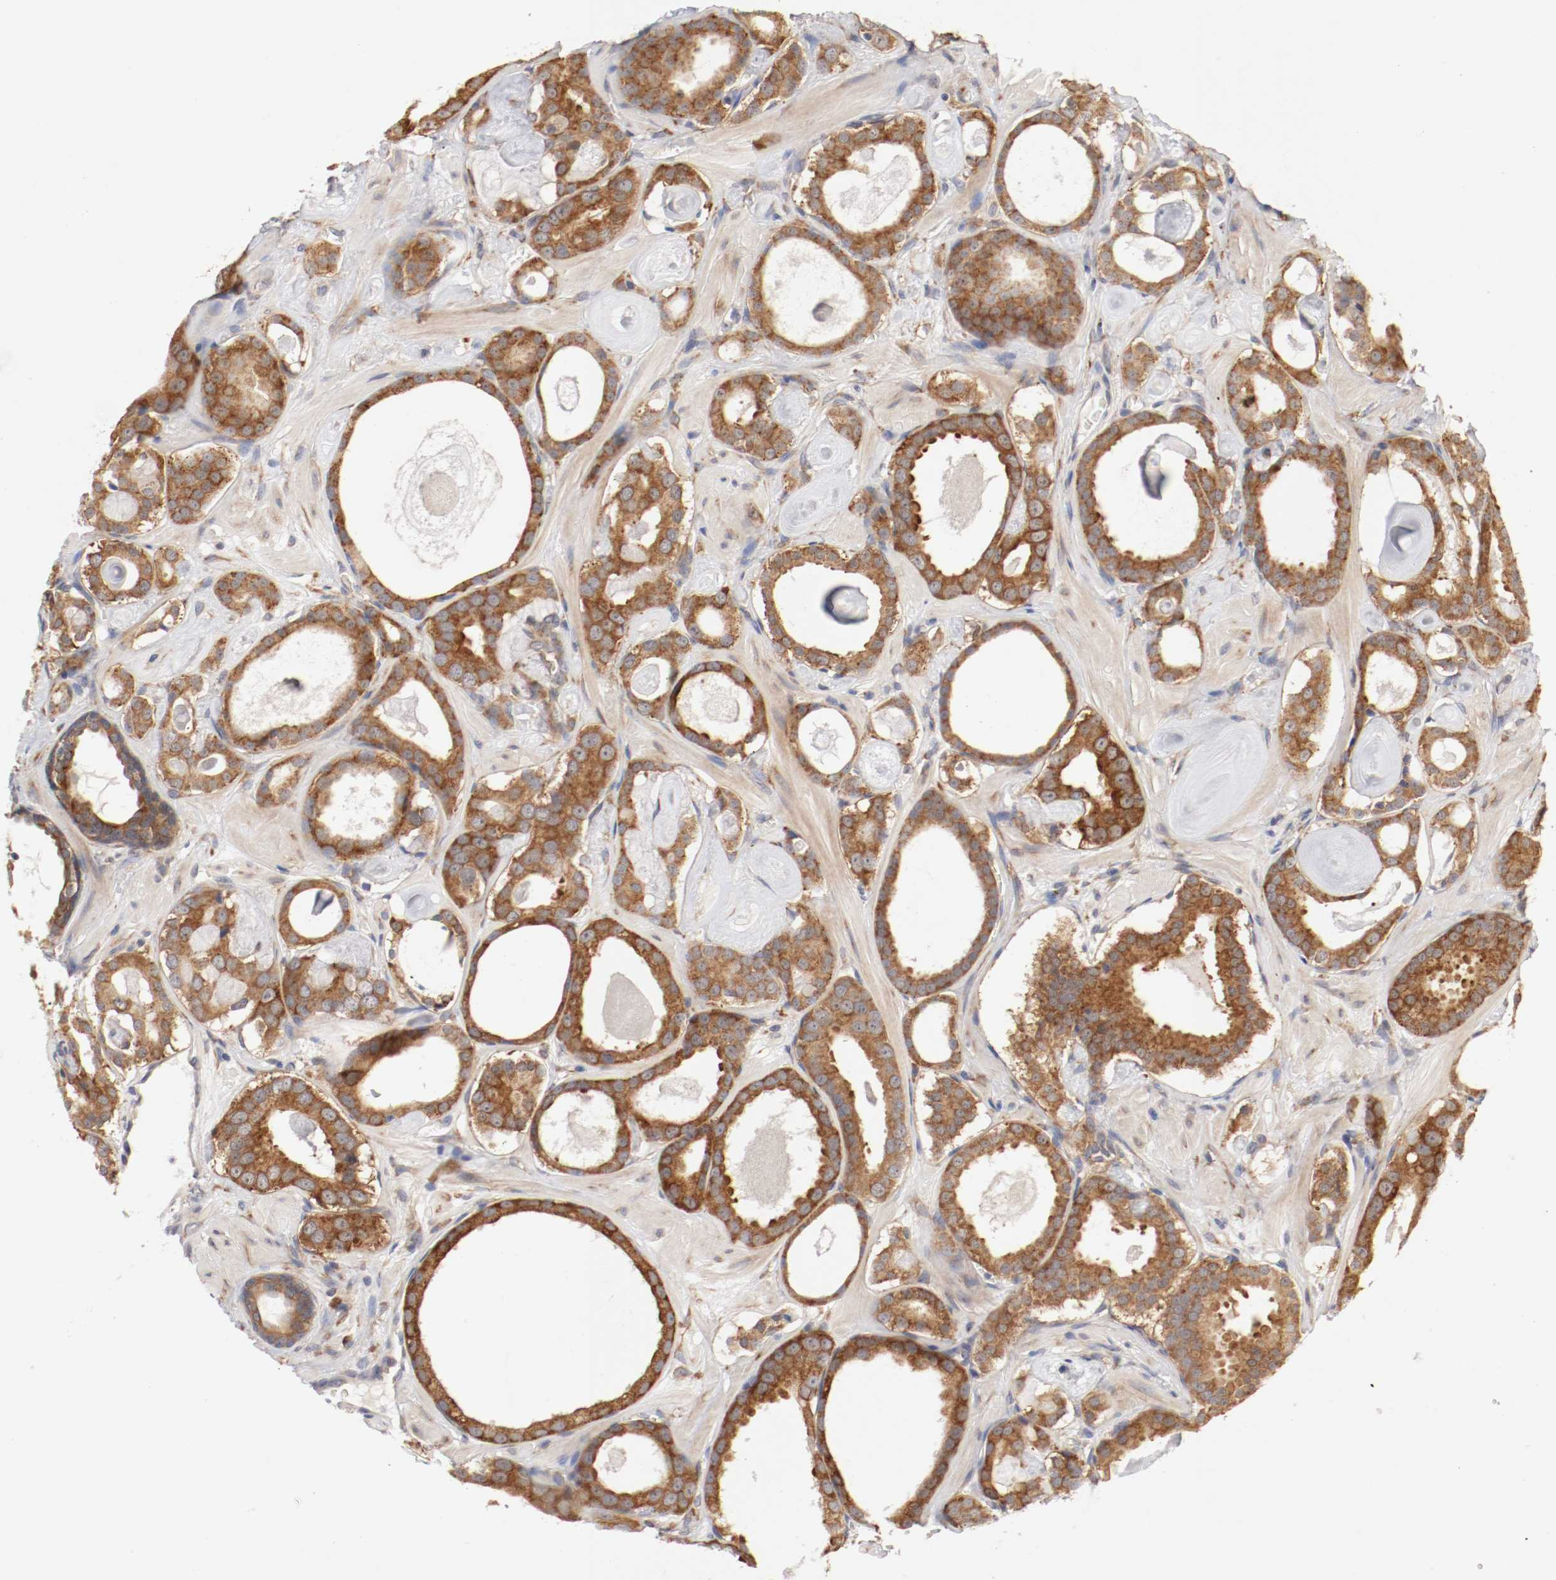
{"staining": {"intensity": "strong", "quantity": ">75%", "location": "cytoplasmic/membranous"}, "tissue": "prostate cancer", "cell_type": "Tumor cells", "image_type": "cancer", "snomed": [{"axis": "morphology", "description": "Adenocarcinoma, Low grade"}, {"axis": "topography", "description": "Prostate"}], "caption": "Protein staining of adenocarcinoma (low-grade) (prostate) tissue demonstrates strong cytoplasmic/membranous positivity in about >75% of tumor cells.", "gene": "FKBP3", "patient": {"sex": "male", "age": 57}}